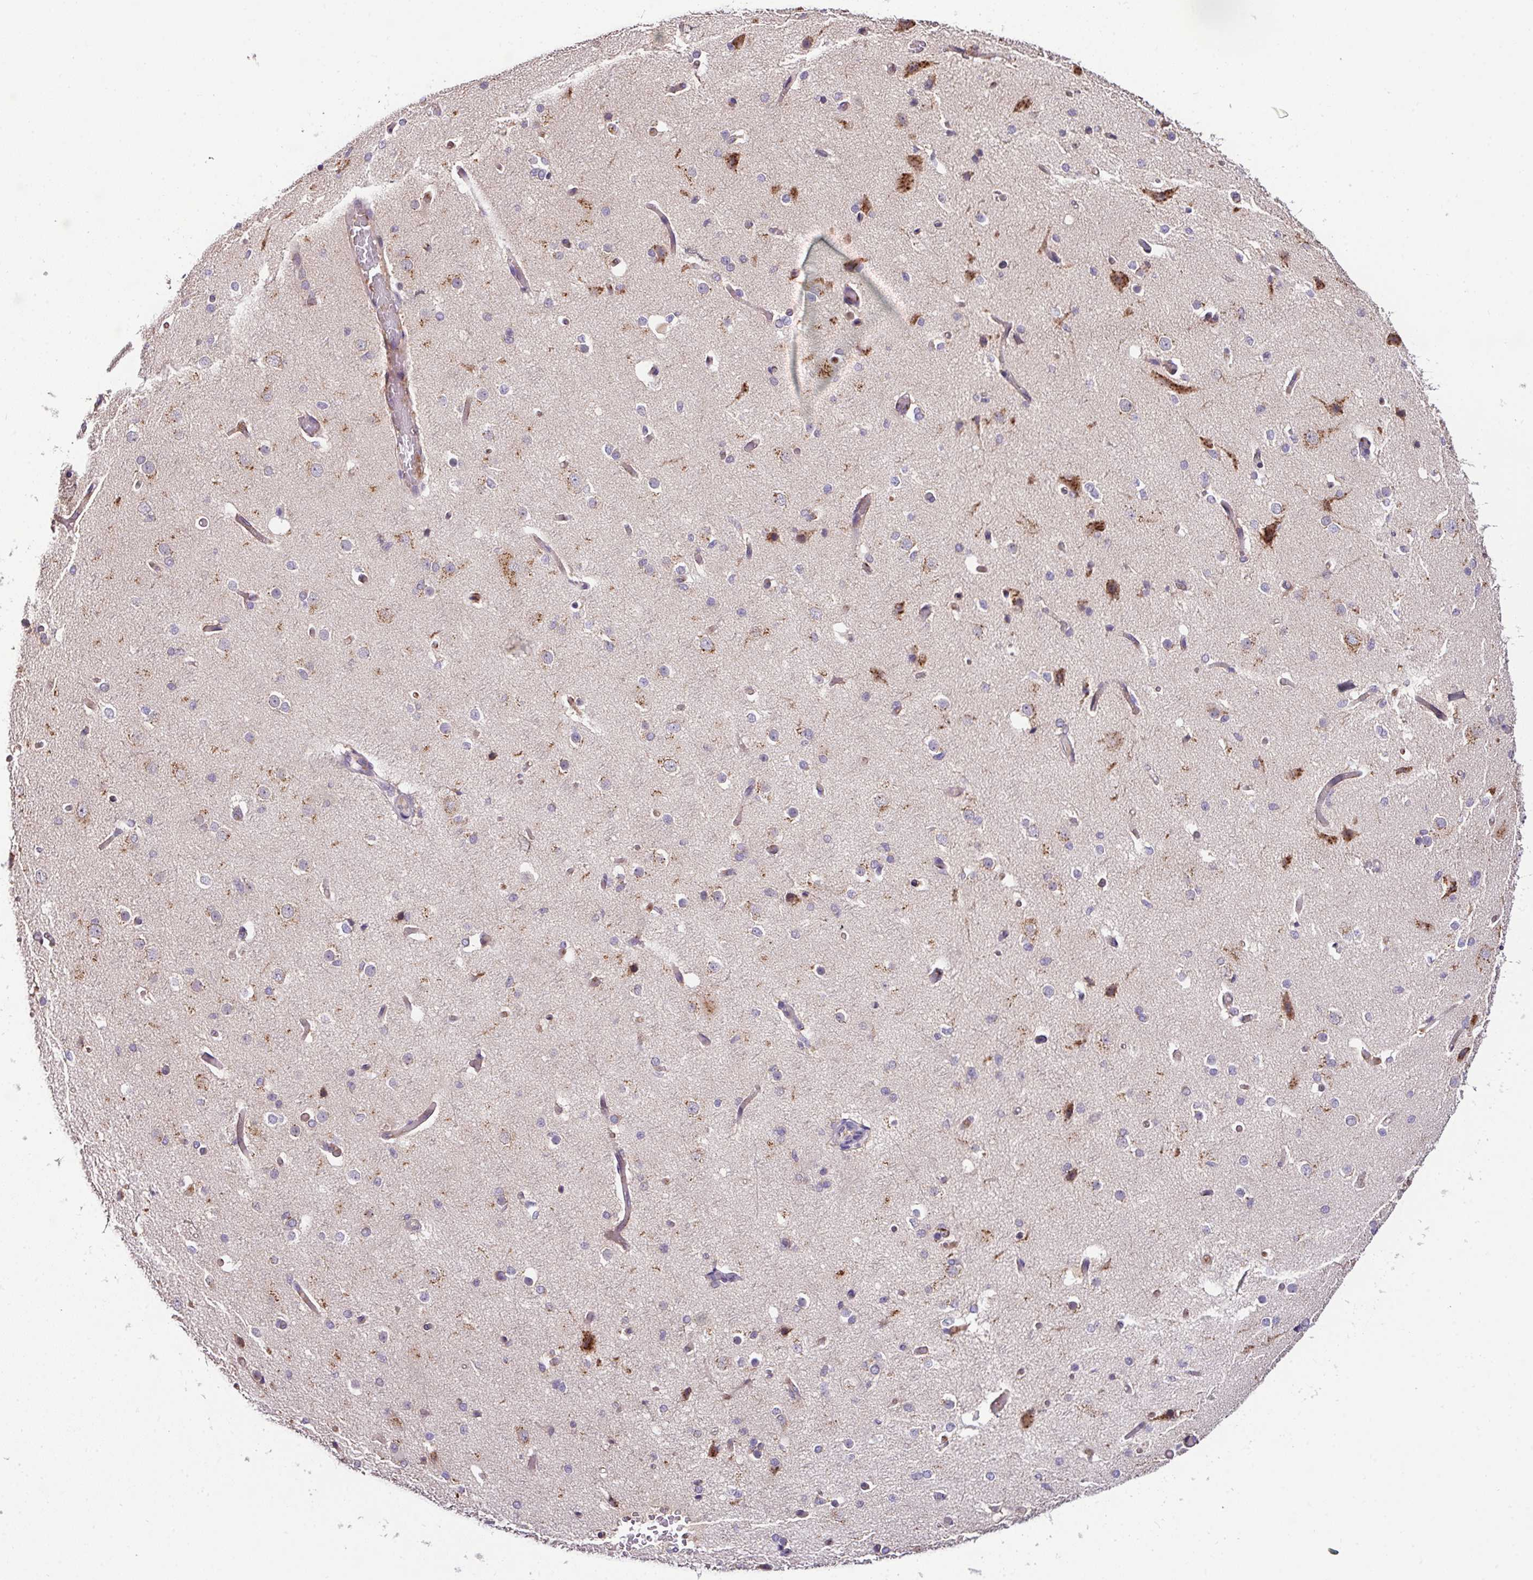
{"staining": {"intensity": "negative", "quantity": "none", "location": "none"}, "tissue": "cerebral cortex", "cell_type": "Endothelial cells", "image_type": "normal", "snomed": [{"axis": "morphology", "description": "Normal tissue, NOS"}, {"axis": "morphology", "description": "Inflammation, NOS"}, {"axis": "topography", "description": "Cerebral cortex"}], "caption": "Immunohistochemistry (IHC) of normal human cerebral cortex reveals no expression in endothelial cells. (DAB immunohistochemistry (IHC) visualized using brightfield microscopy, high magnification).", "gene": "CPD", "patient": {"sex": "male", "age": 6}}